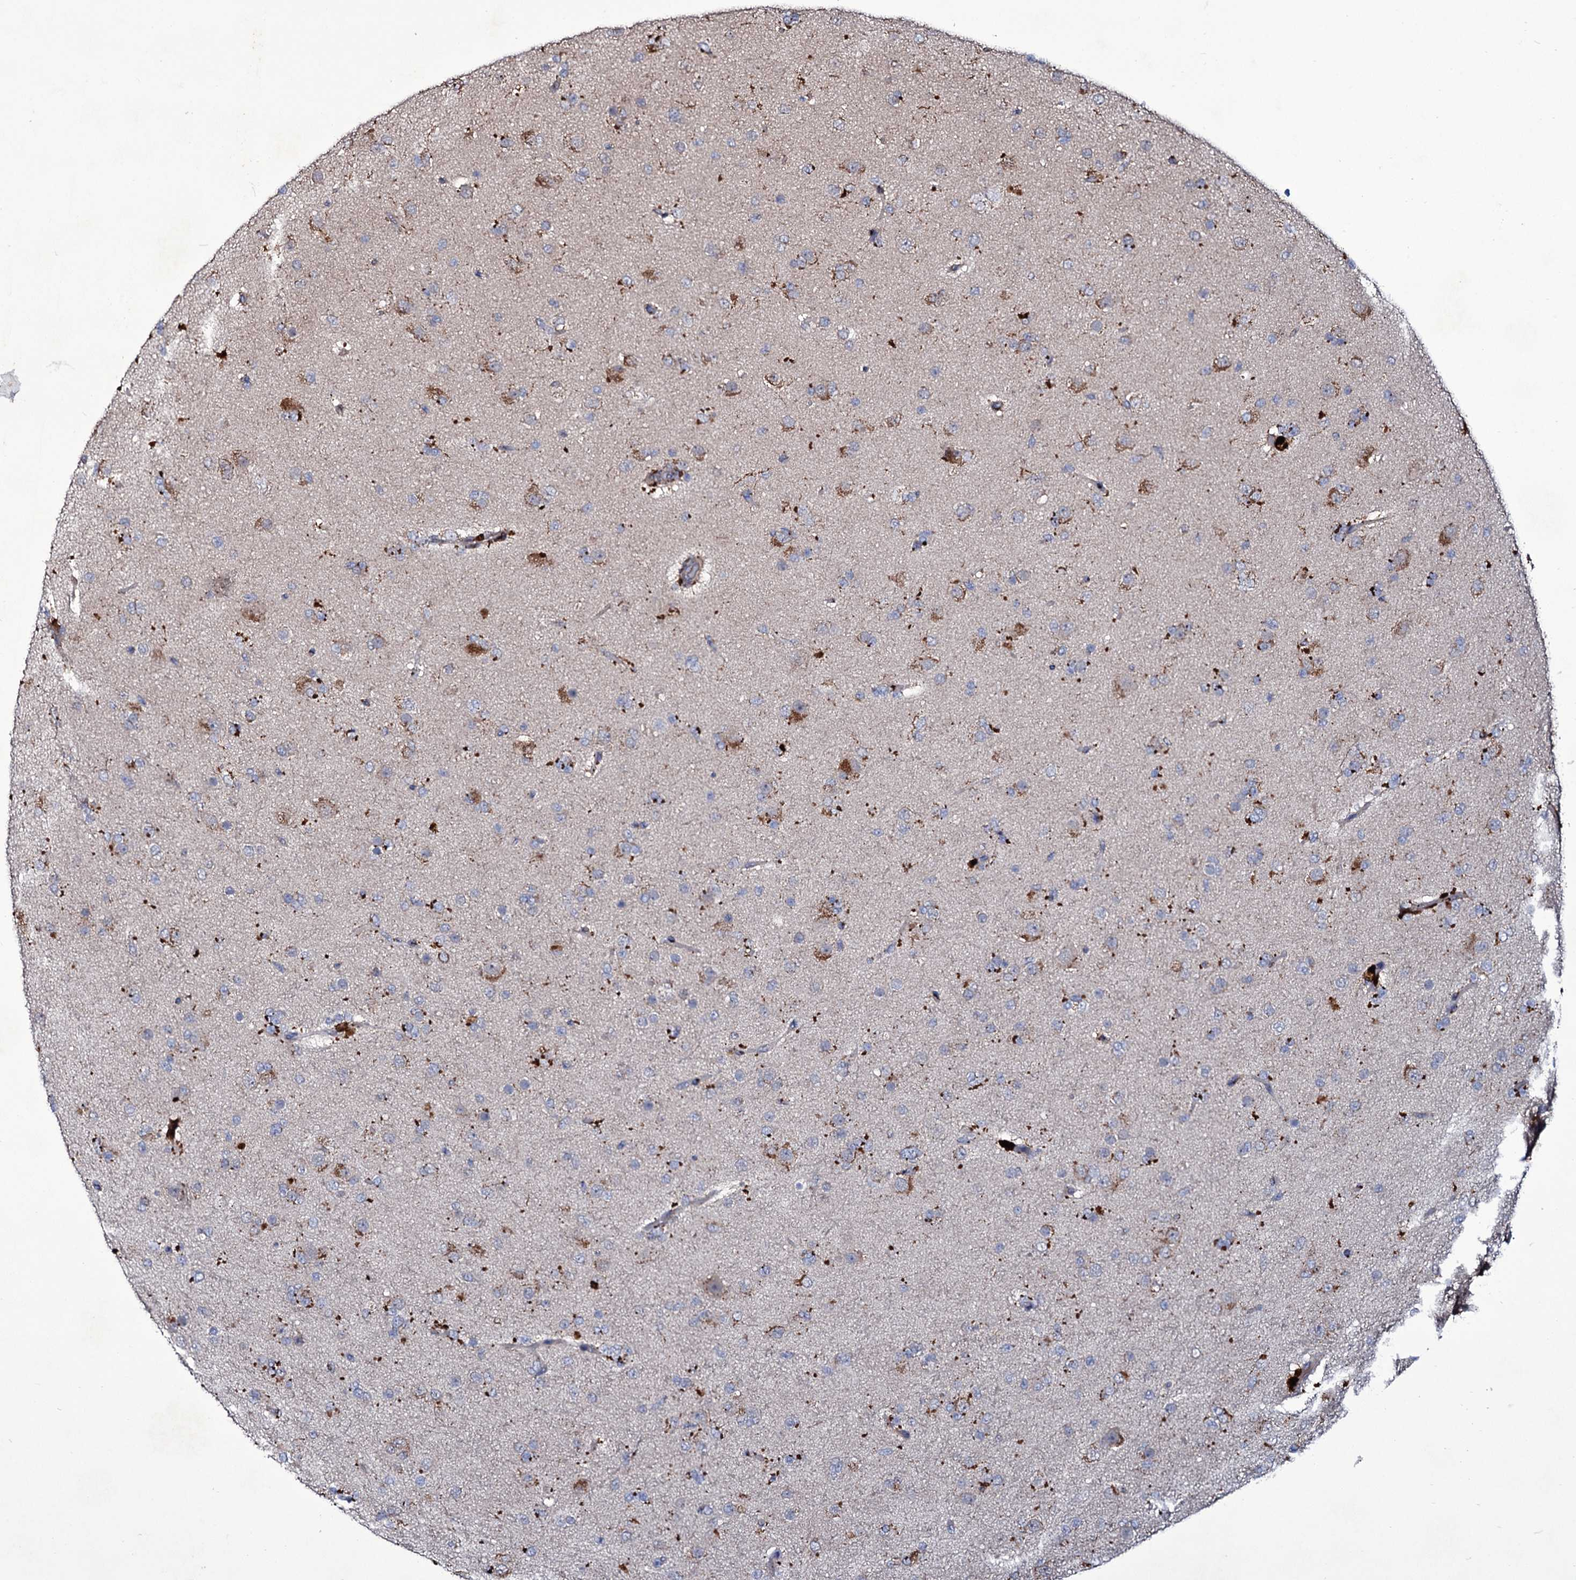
{"staining": {"intensity": "moderate", "quantity": "<25%", "location": "cytoplasmic/membranous"}, "tissue": "glioma", "cell_type": "Tumor cells", "image_type": "cancer", "snomed": [{"axis": "morphology", "description": "Glioma, malignant, Low grade"}, {"axis": "topography", "description": "Brain"}], "caption": "Human malignant glioma (low-grade) stained with a protein marker displays moderate staining in tumor cells.", "gene": "TUBGCP5", "patient": {"sex": "male", "age": 65}}